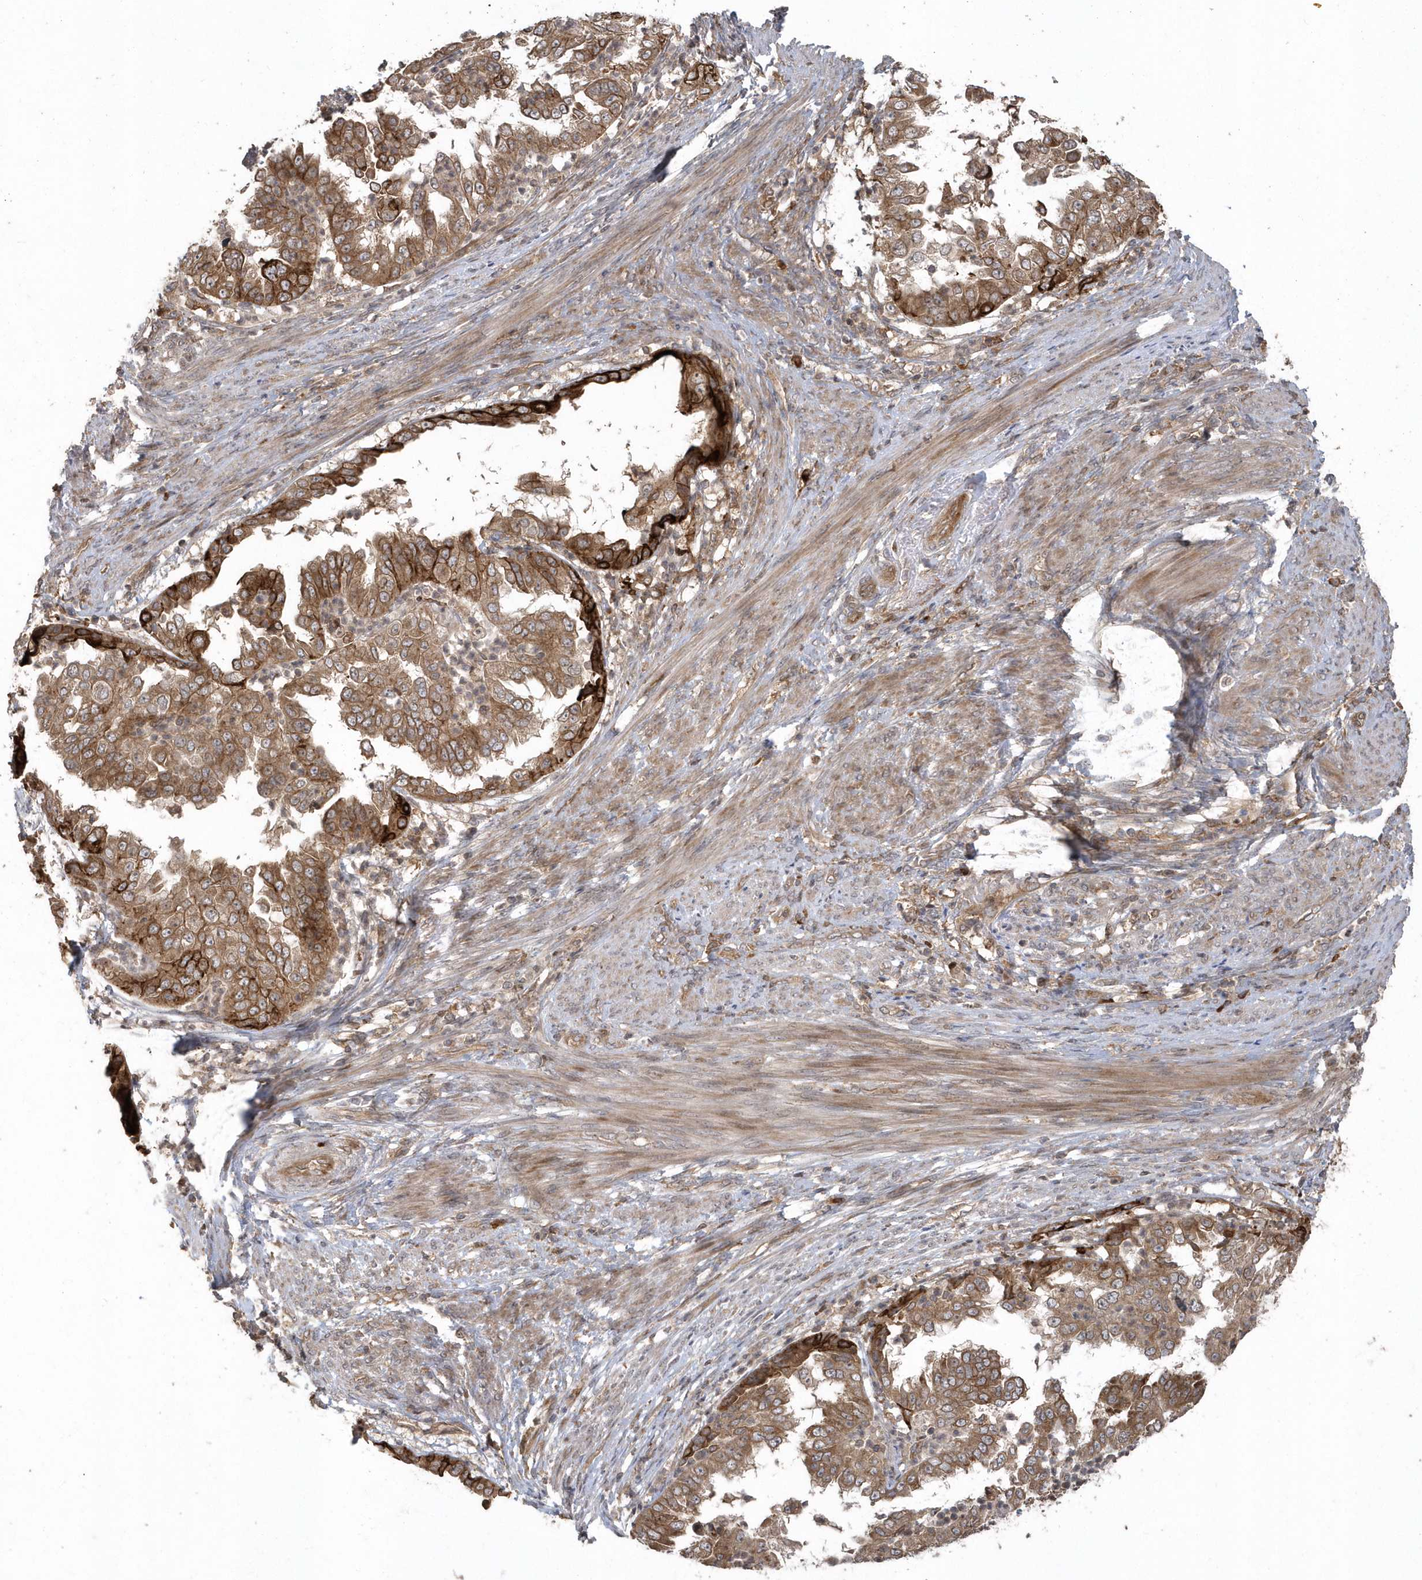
{"staining": {"intensity": "moderate", "quantity": ">75%", "location": "cytoplasmic/membranous"}, "tissue": "endometrial cancer", "cell_type": "Tumor cells", "image_type": "cancer", "snomed": [{"axis": "morphology", "description": "Adenocarcinoma, NOS"}, {"axis": "topography", "description": "Endometrium"}], "caption": "Tumor cells show moderate cytoplasmic/membranous expression in about >75% of cells in endometrial adenocarcinoma.", "gene": "HERPUD1", "patient": {"sex": "female", "age": 85}}